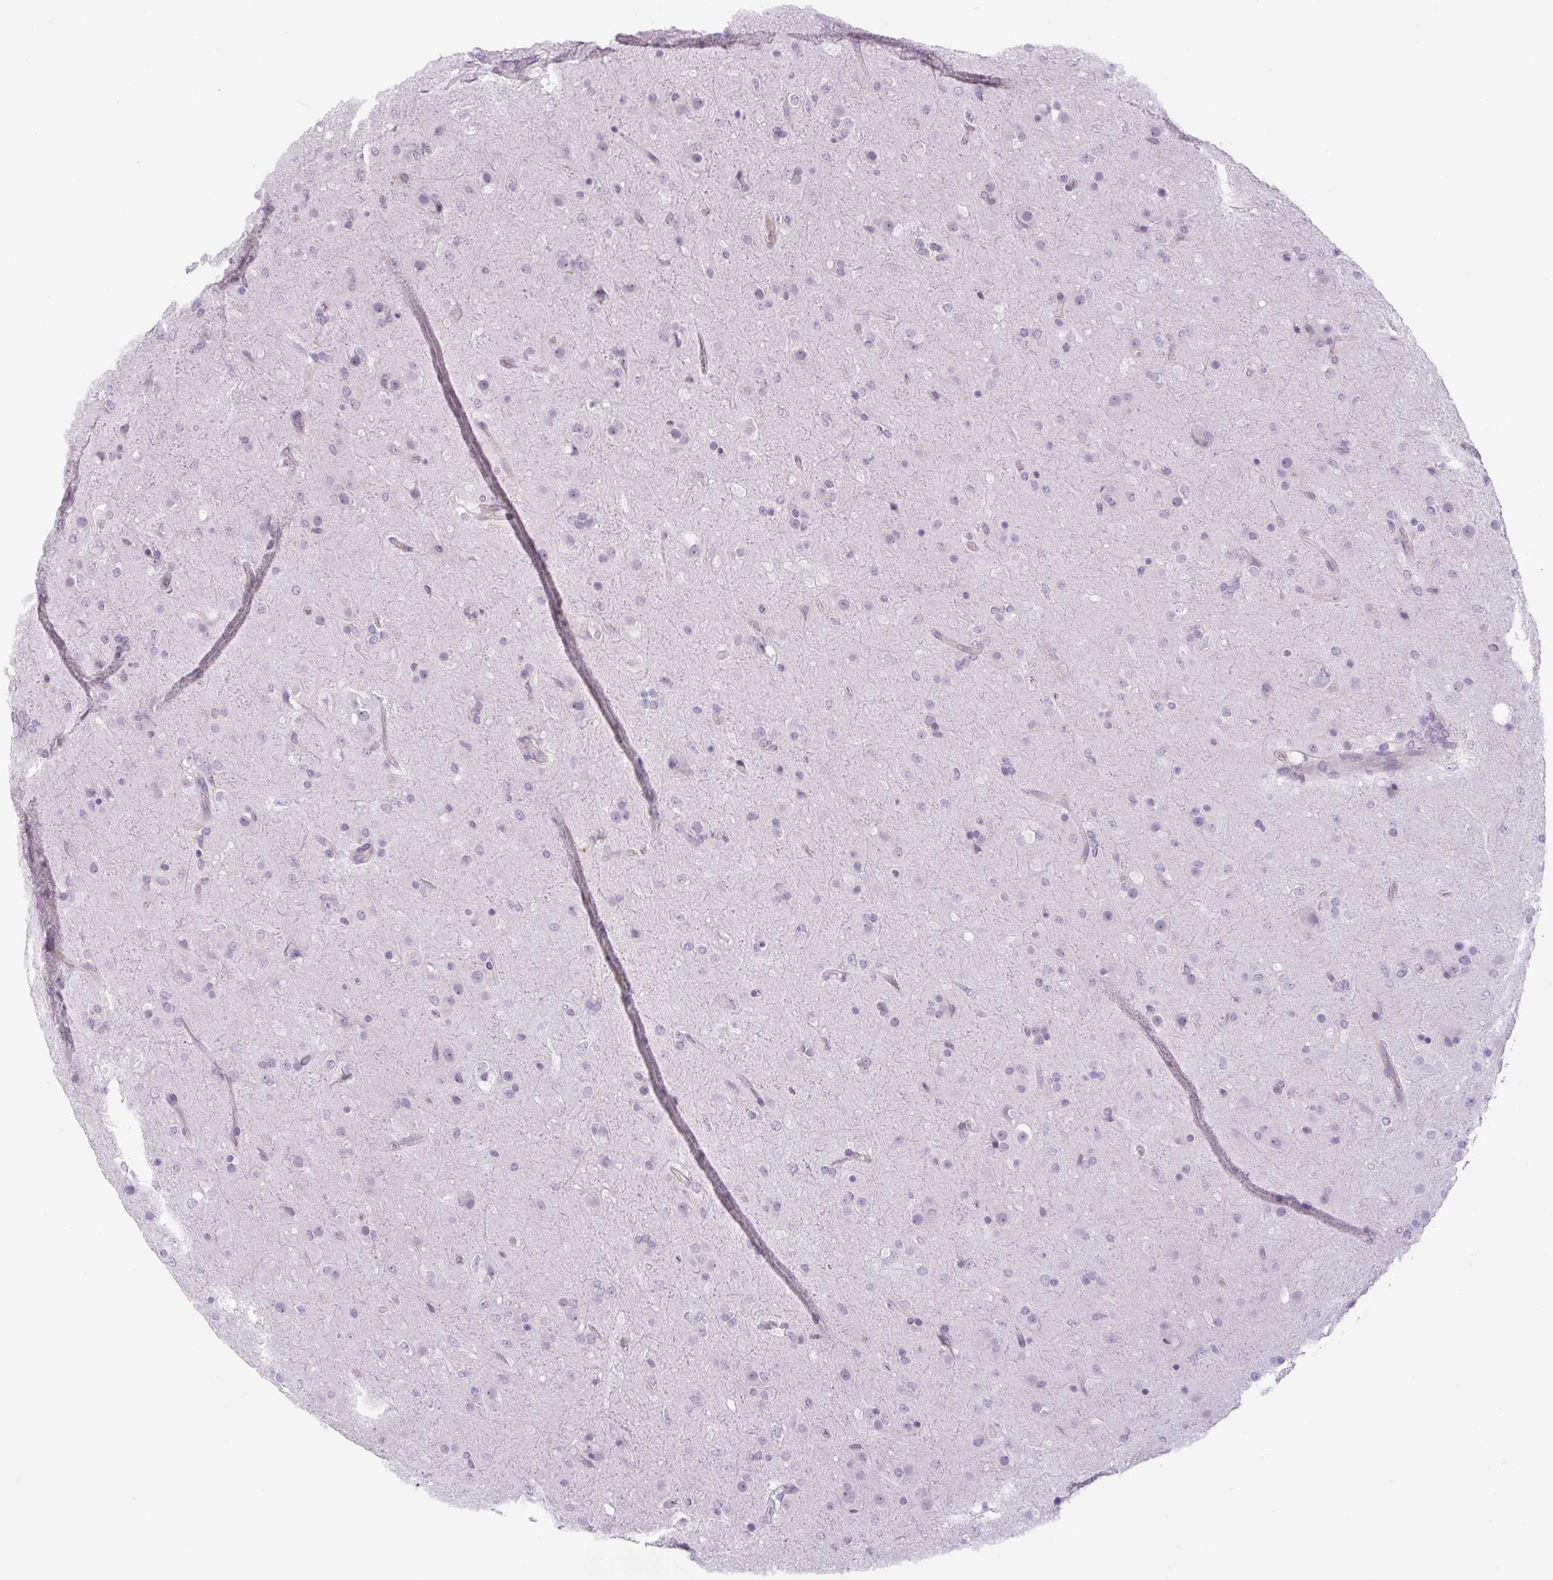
{"staining": {"intensity": "negative", "quantity": "none", "location": "none"}, "tissue": "glioma", "cell_type": "Tumor cells", "image_type": "cancer", "snomed": [{"axis": "morphology", "description": "Glioma, malignant, Low grade"}, {"axis": "topography", "description": "Brain"}], "caption": "A high-resolution image shows immunohistochemistry (IHC) staining of malignant low-grade glioma, which shows no significant expression in tumor cells. Nuclei are stained in blue.", "gene": "MINK1", "patient": {"sex": "male", "age": 65}}